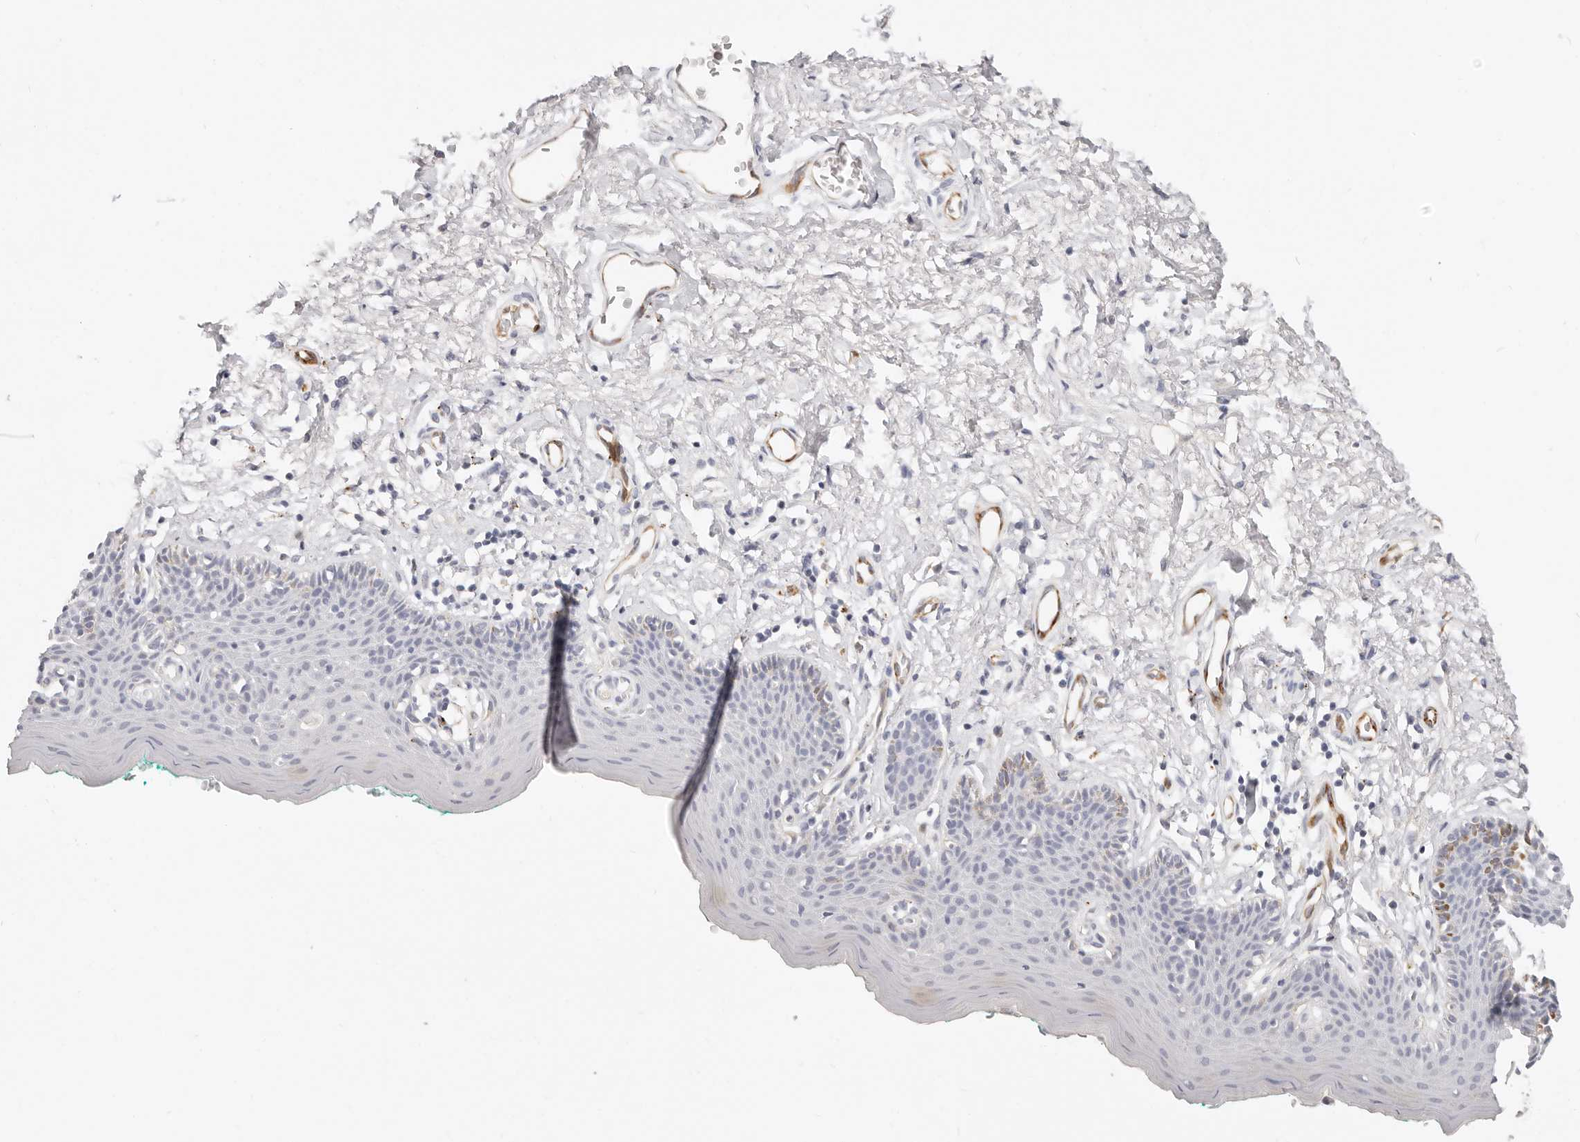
{"staining": {"intensity": "negative", "quantity": "none", "location": "none"}, "tissue": "skin", "cell_type": "Epidermal cells", "image_type": "normal", "snomed": [{"axis": "morphology", "description": "Normal tissue, NOS"}, {"axis": "topography", "description": "Vulva"}], "caption": "Immunohistochemistry (IHC) histopathology image of normal human skin stained for a protein (brown), which exhibits no expression in epidermal cells.", "gene": "ZRANB1", "patient": {"sex": "female", "age": 66}}